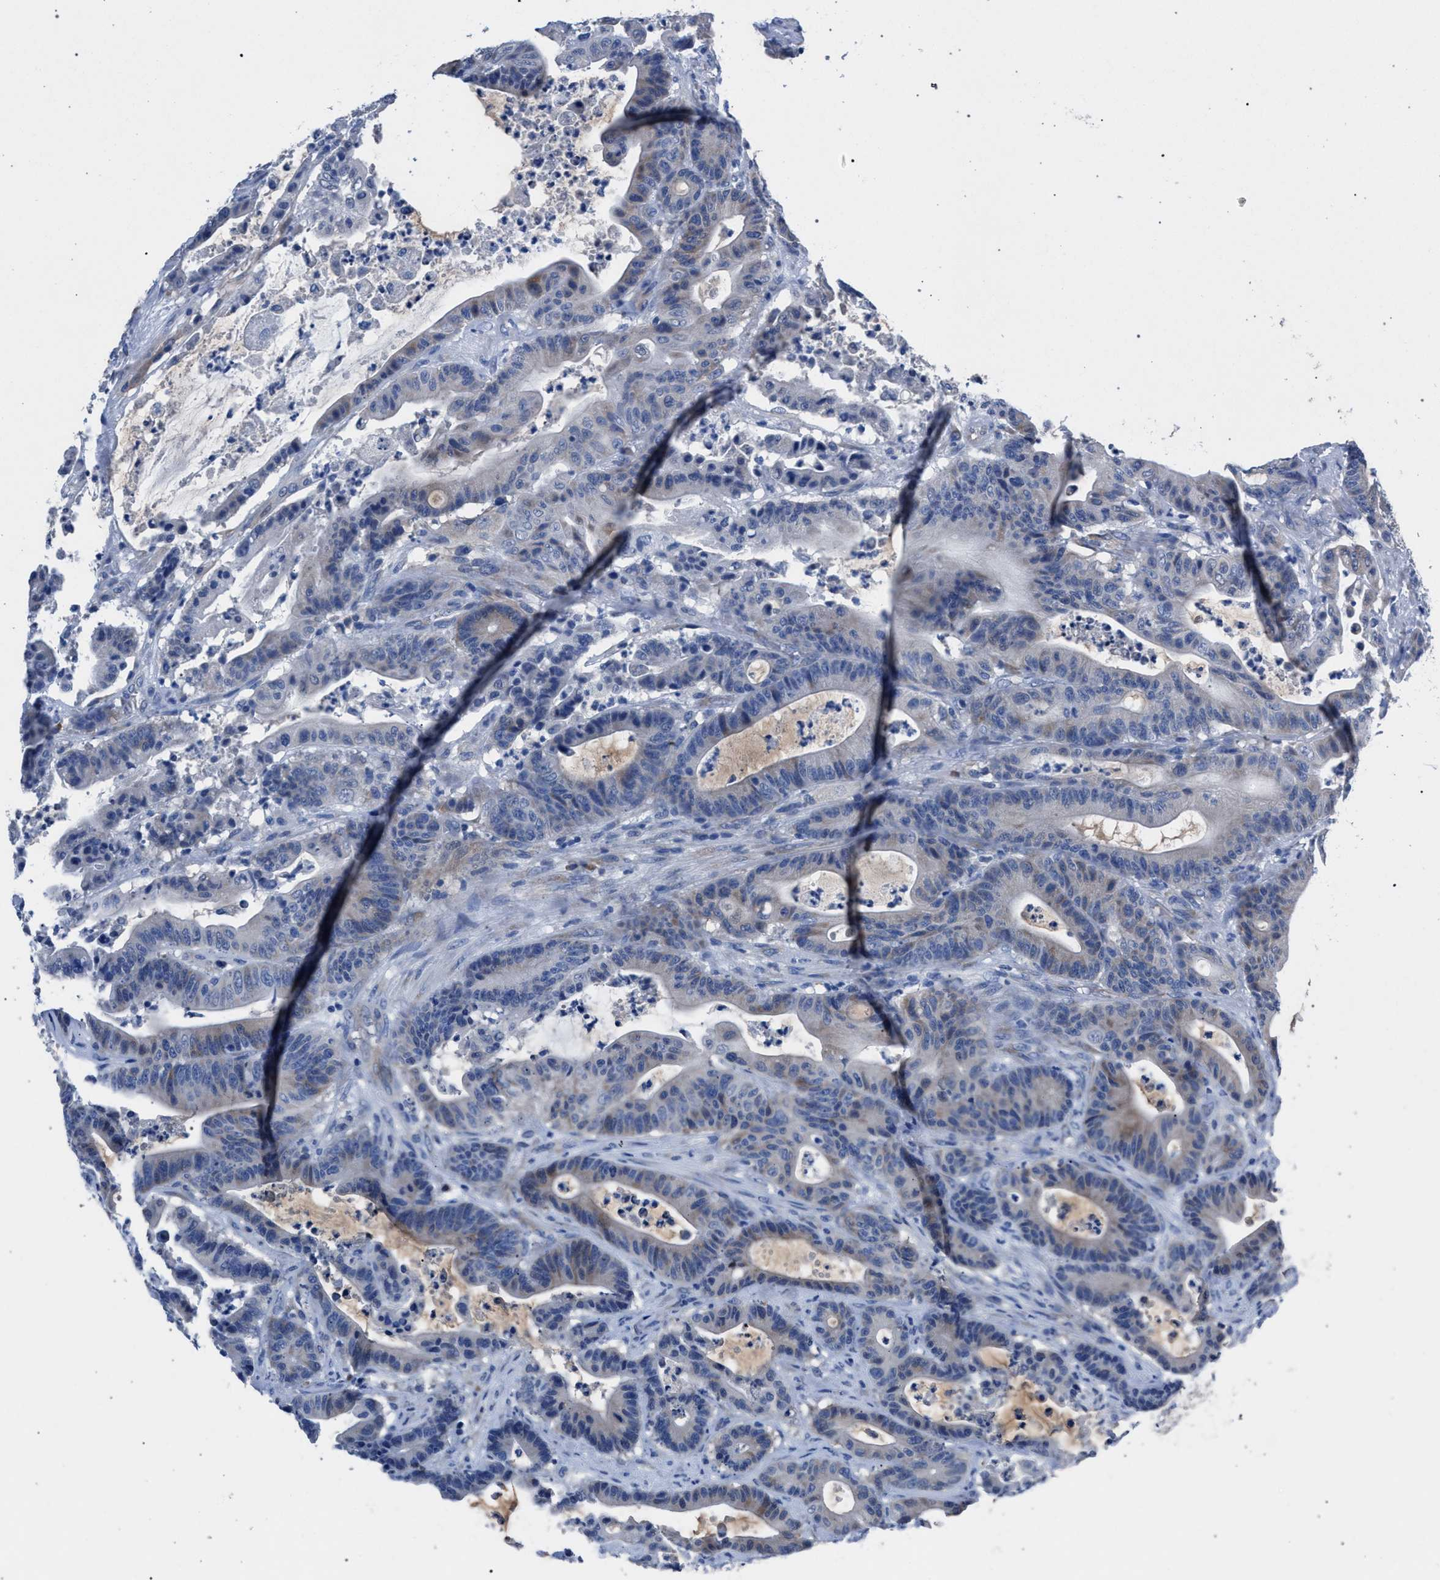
{"staining": {"intensity": "weak", "quantity": "<25%", "location": "cytoplasmic/membranous"}, "tissue": "colorectal cancer", "cell_type": "Tumor cells", "image_type": "cancer", "snomed": [{"axis": "morphology", "description": "Adenocarcinoma, NOS"}, {"axis": "topography", "description": "Colon"}], "caption": "The micrograph displays no significant staining in tumor cells of adenocarcinoma (colorectal).", "gene": "CRYZ", "patient": {"sex": "female", "age": 84}}